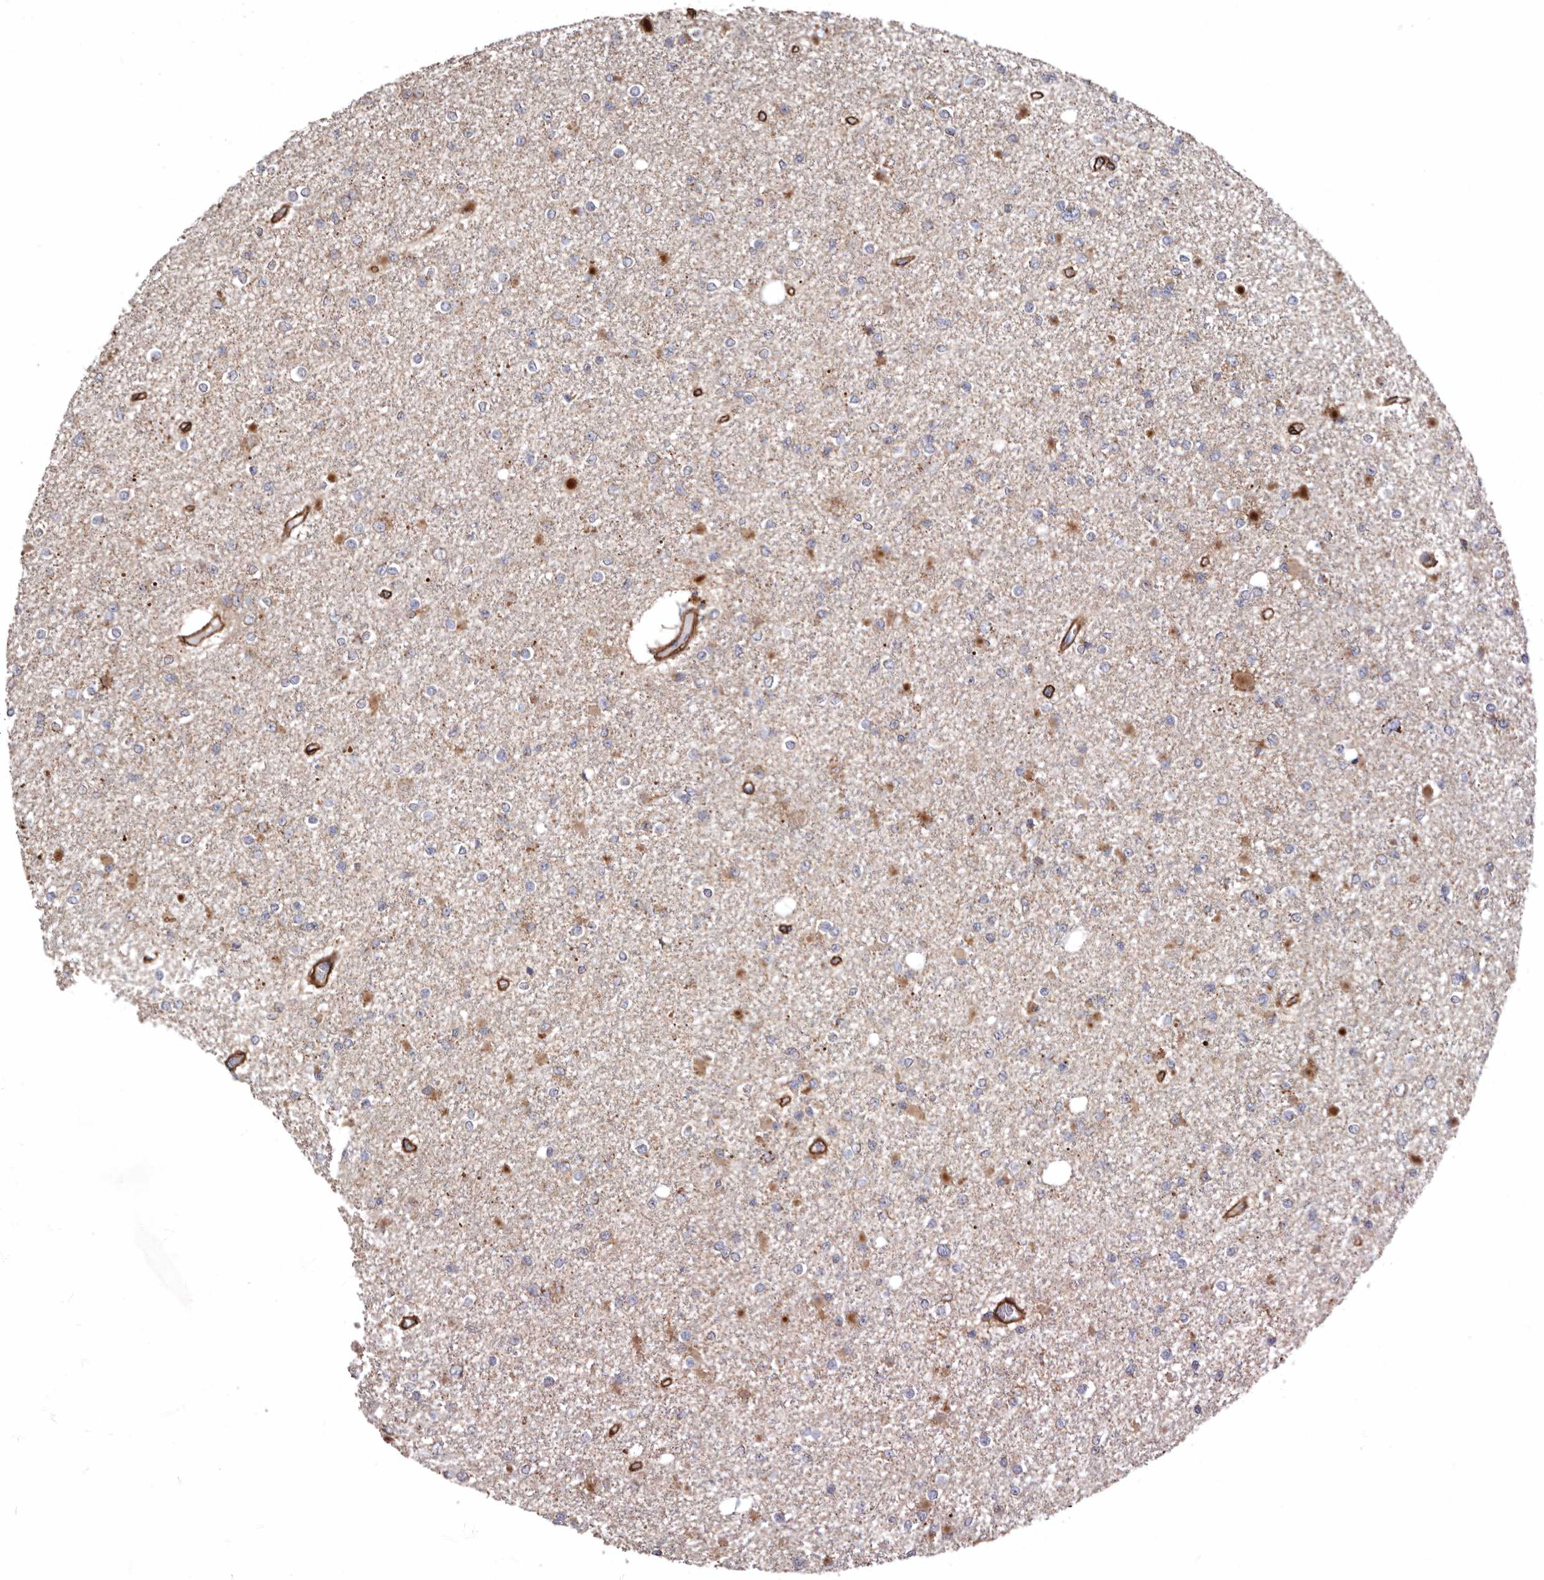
{"staining": {"intensity": "weak", "quantity": ">75%", "location": "cytoplasmic/membranous"}, "tissue": "glioma", "cell_type": "Tumor cells", "image_type": "cancer", "snomed": [{"axis": "morphology", "description": "Glioma, malignant, Low grade"}, {"axis": "topography", "description": "Brain"}], "caption": "Protein expression analysis of glioma exhibits weak cytoplasmic/membranous positivity in about >75% of tumor cells.", "gene": "PROKR1", "patient": {"sex": "female", "age": 22}}